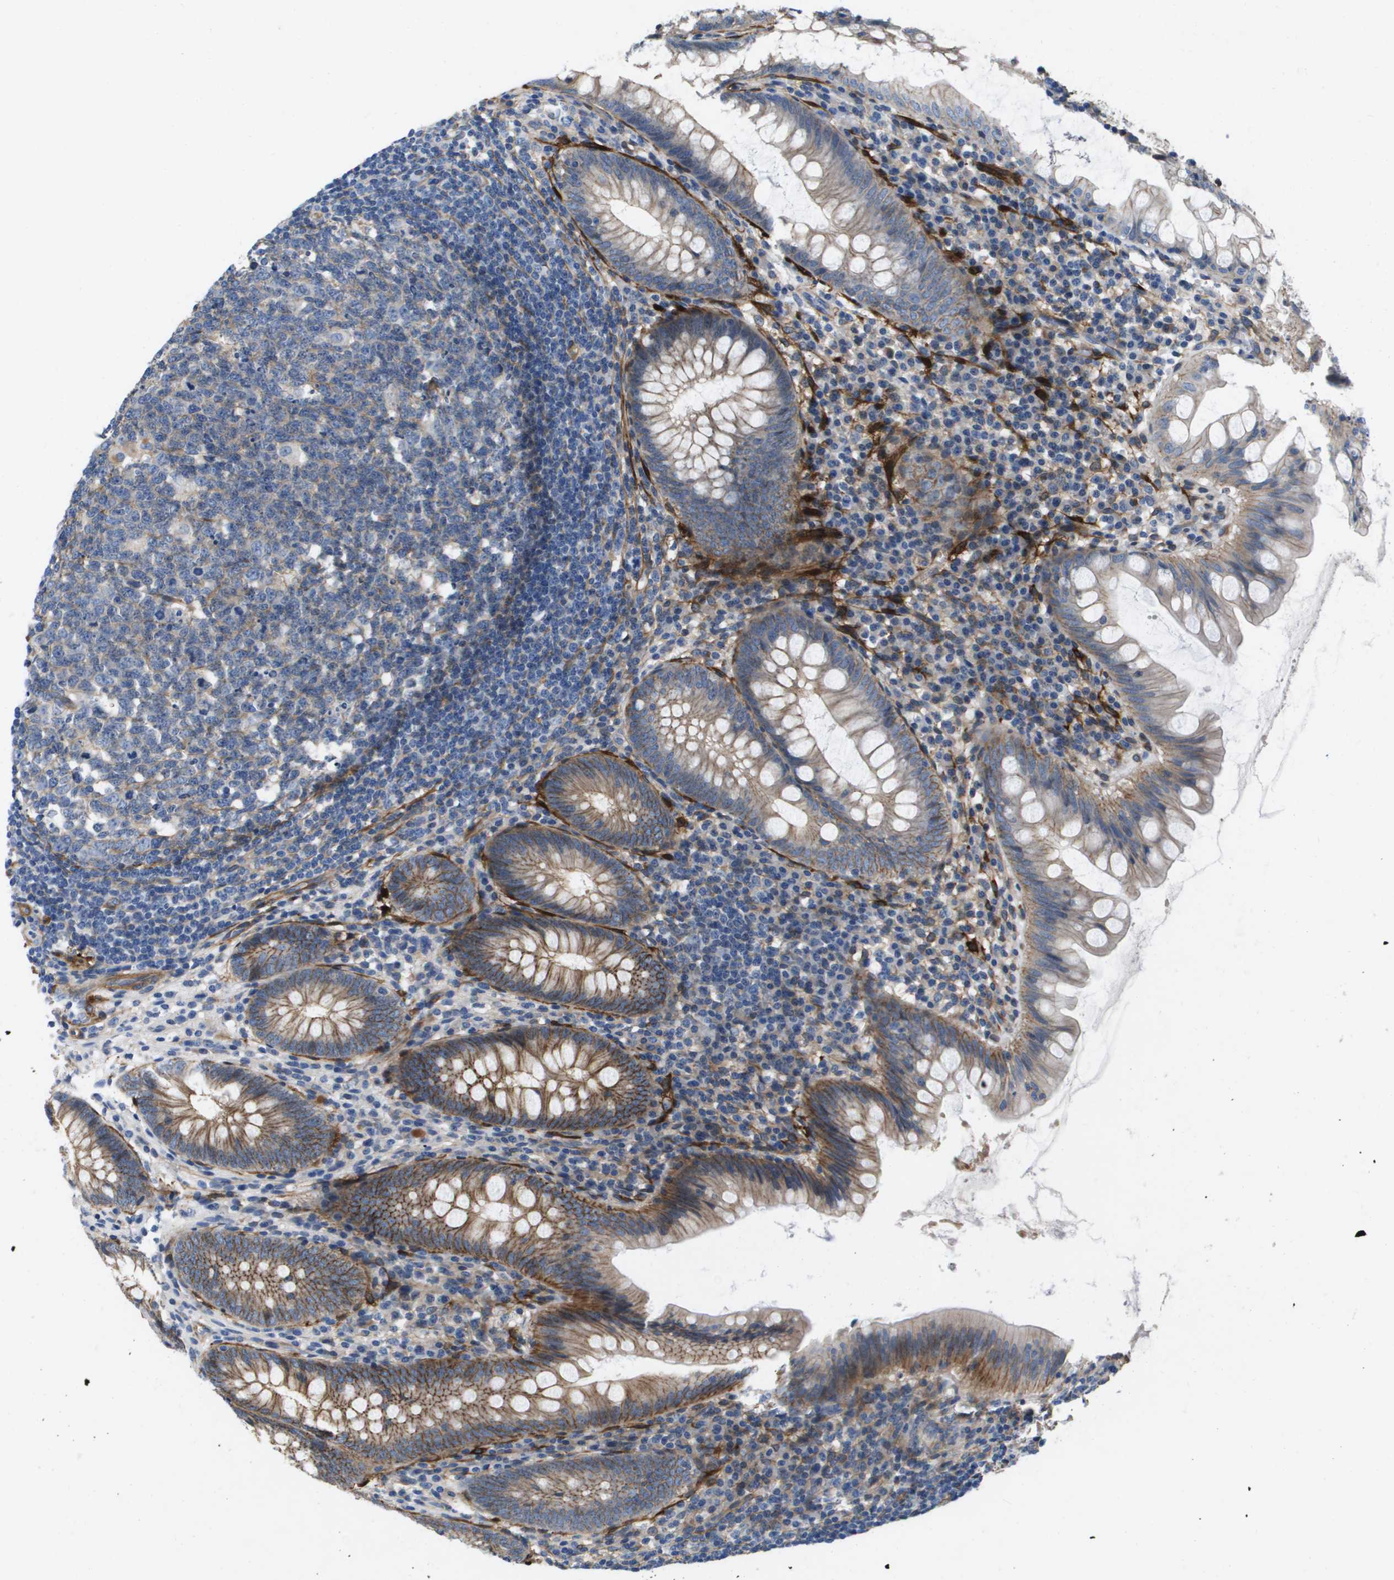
{"staining": {"intensity": "moderate", "quantity": ">75%", "location": "cytoplasmic/membranous"}, "tissue": "appendix", "cell_type": "Glandular cells", "image_type": "normal", "snomed": [{"axis": "morphology", "description": "Normal tissue, NOS"}, {"axis": "topography", "description": "Appendix"}], "caption": "An IHC histopathology image of normal tissue is shown. Protein staining in brown highlights moderate cytoplasmic/membranous positivity in appendix within glandular cells.", "gene": "LPP", "patient": {"sex": "male", "age": 56}}